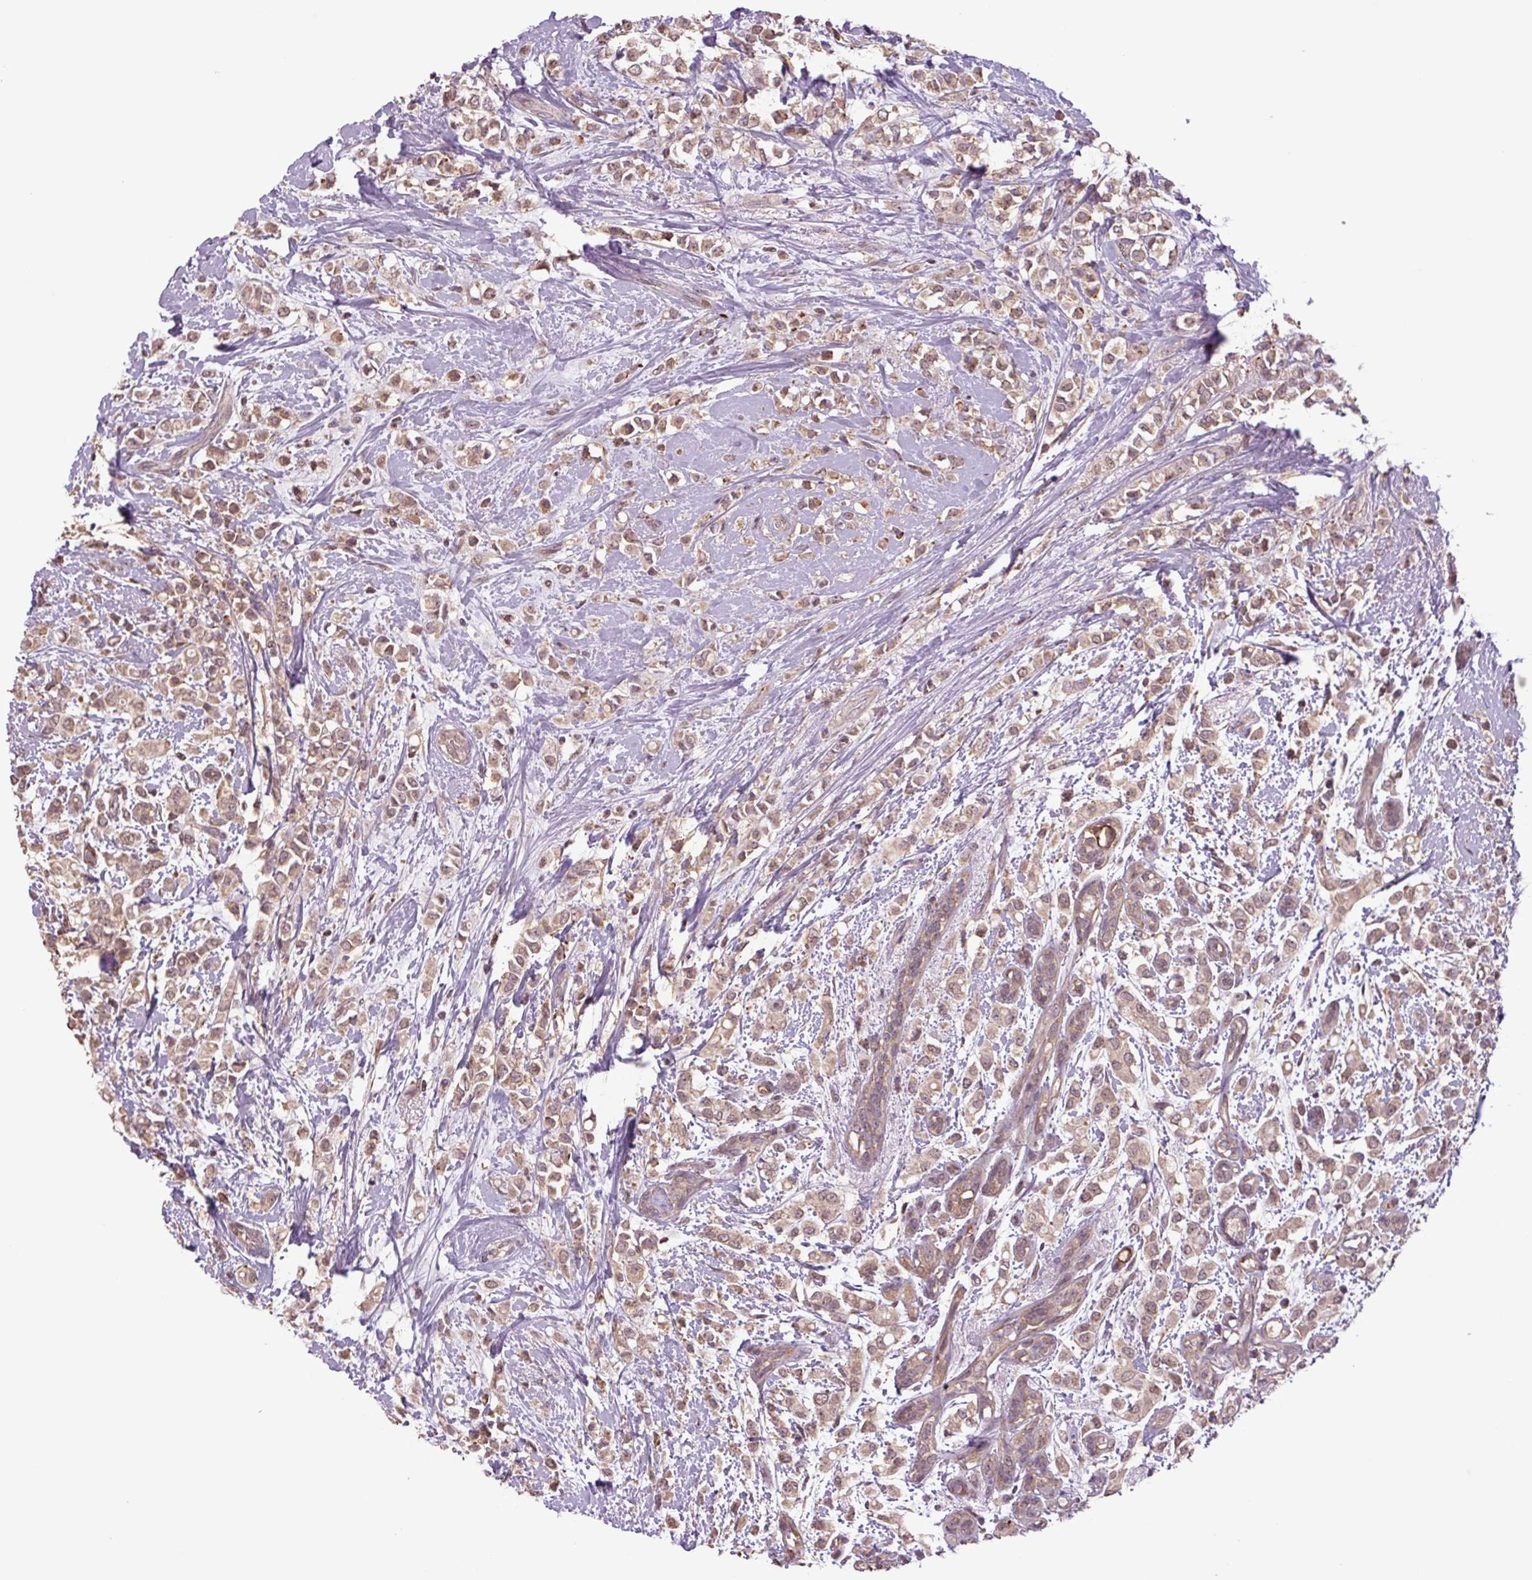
{"staining": {"intensity": "weak", "quantity": ">75%", "location": "cytoplasmic/membranous"}, "tissue": "breast cancer", "cell_type": "Tumor cells", "image_type": "cancer", "snomed": [{"axis": "morphology", "description": "Lobular carcinoma"}, {"axis": "topography", "description": "Breast"}], "caption": "A brown stain highlights weak cytoplasmic/membranous expression of a protein in human breast cancer (lobular carcinoma) tumor cells.", "gene": "TMEM160", "patient": {"sex": "female", "age": 68}}